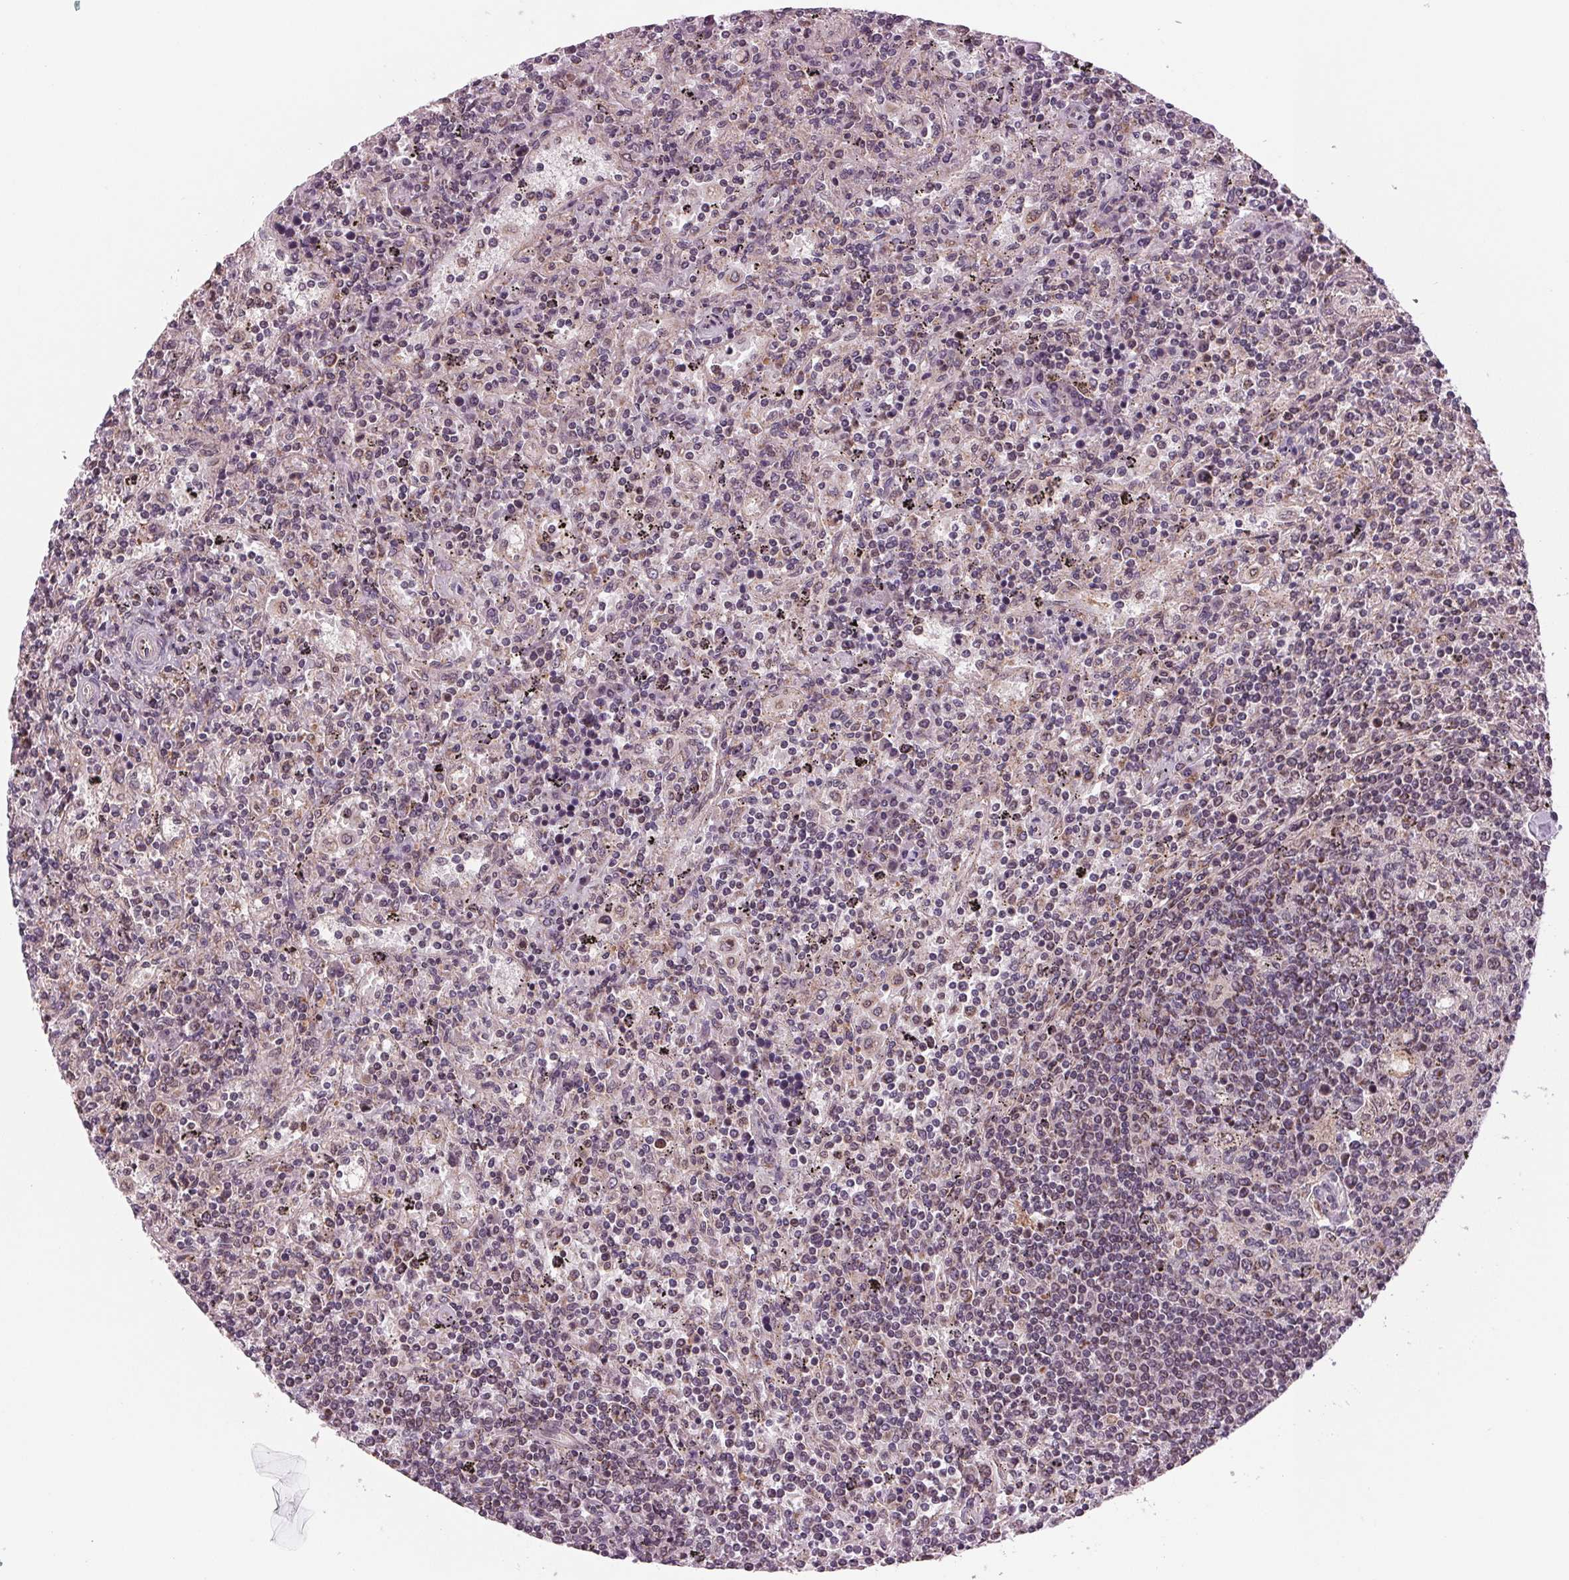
{"staining": {"intensity": "negative", "quantity": "none", "location": "none"}, "tissue": "lymphoma", "cell_type": "Tumor cells", "image_type": "cancer", "snomed": [{"axis": "morphology", "description": "Malignant lymphoma, non-Hodgkin's type, Low grade"}, {"axis": "topography", "description": "Spleen"}], "caption": "Image shows no significant protein staining in tumor cells of malignant lymphoma, non-Hodgkin's type (low-grade).", "gene": "STAT3", "patient": {"sex": "male", "age": 62}}